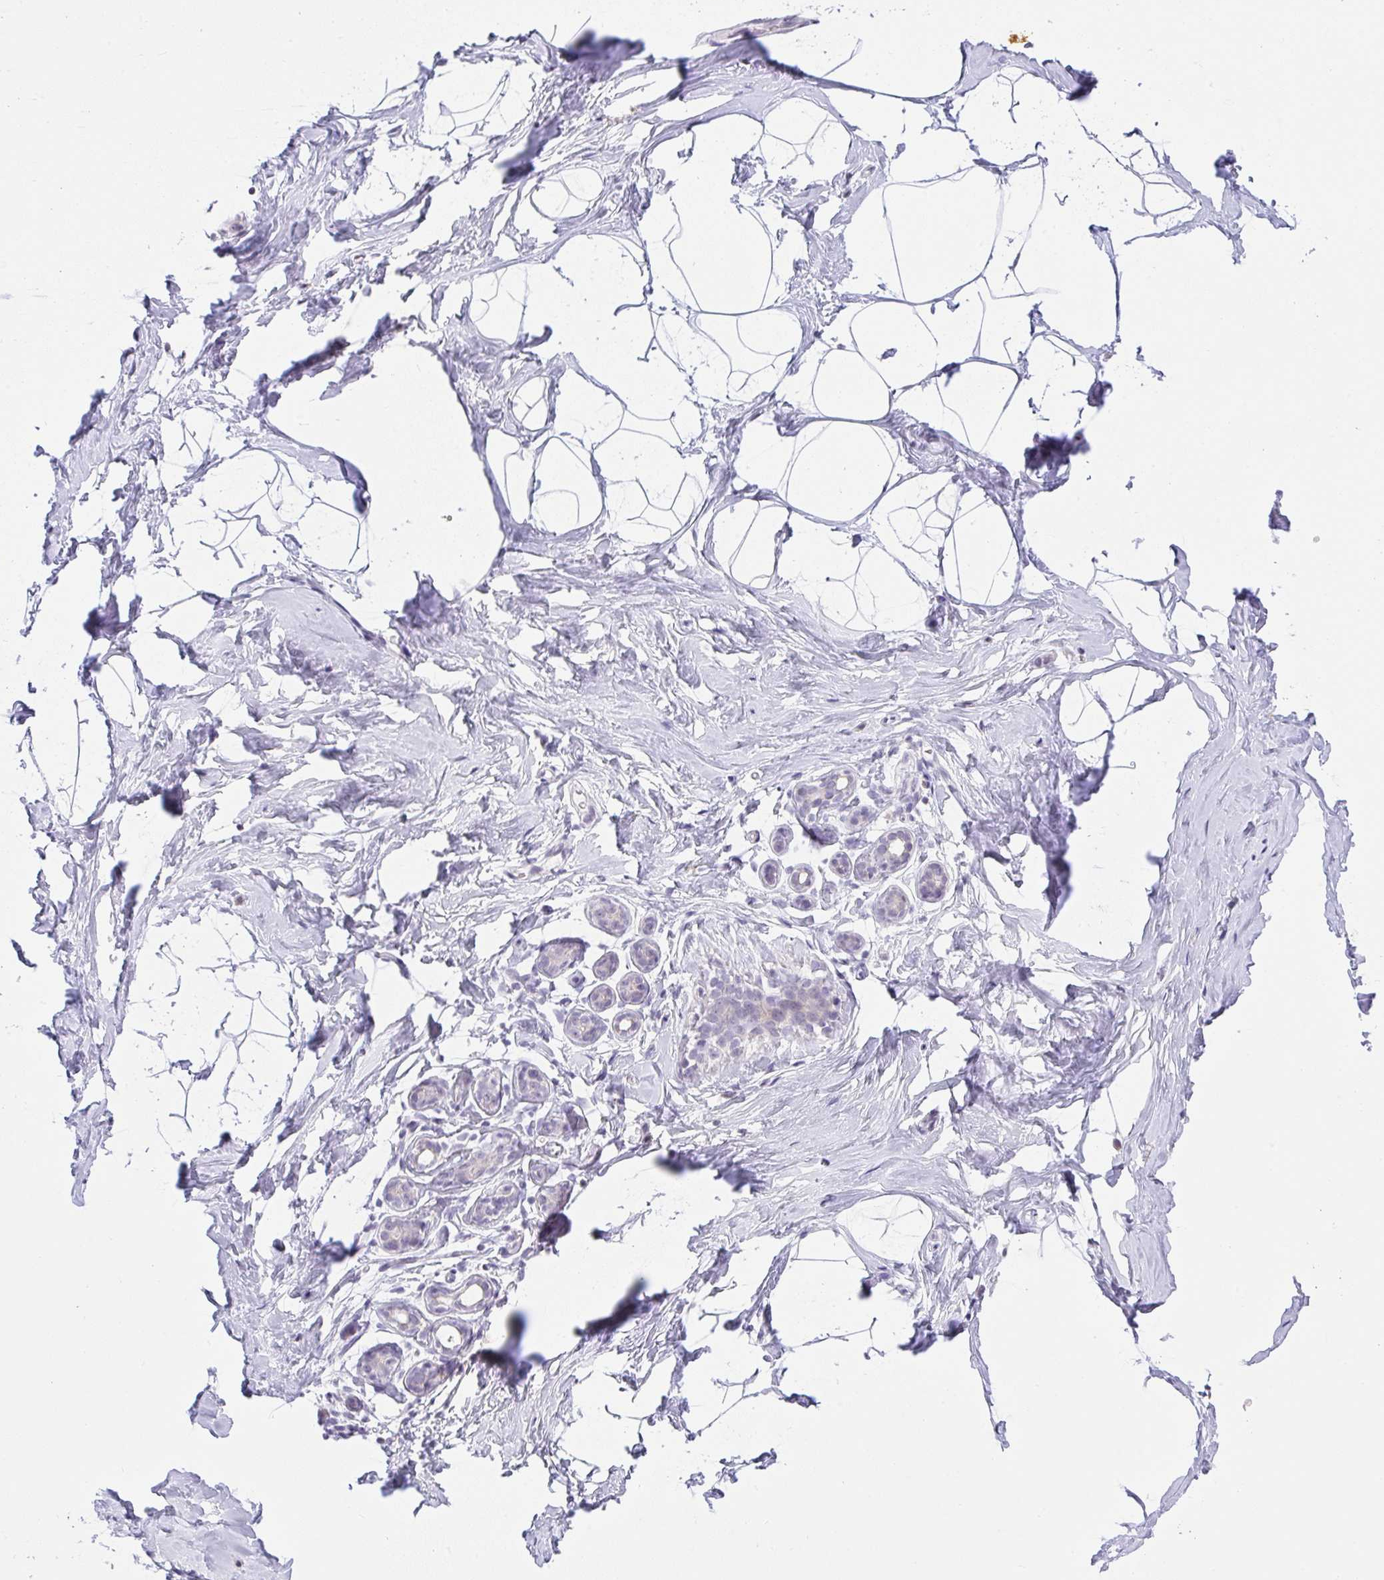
{"staining": {"intensity": "negative", "quantity": "none", "location": "none"}, "tissue": "breast", "cell_type": "Adipocytes", "image_type": "normal", "snomed": [{"axis": "morphology", "description": "Normal tissue, NOS"}, {"axis": "topography", "description": "Breast"}], "caption": "IHC image of benign breast stained for a protein (brown), which displays no expression in adipocytes. (Immunohistochemistry, brightfield microscopy, high magnification).", "gene": "CACNA1S", "patient": {"sex": "female", "age": 32}}